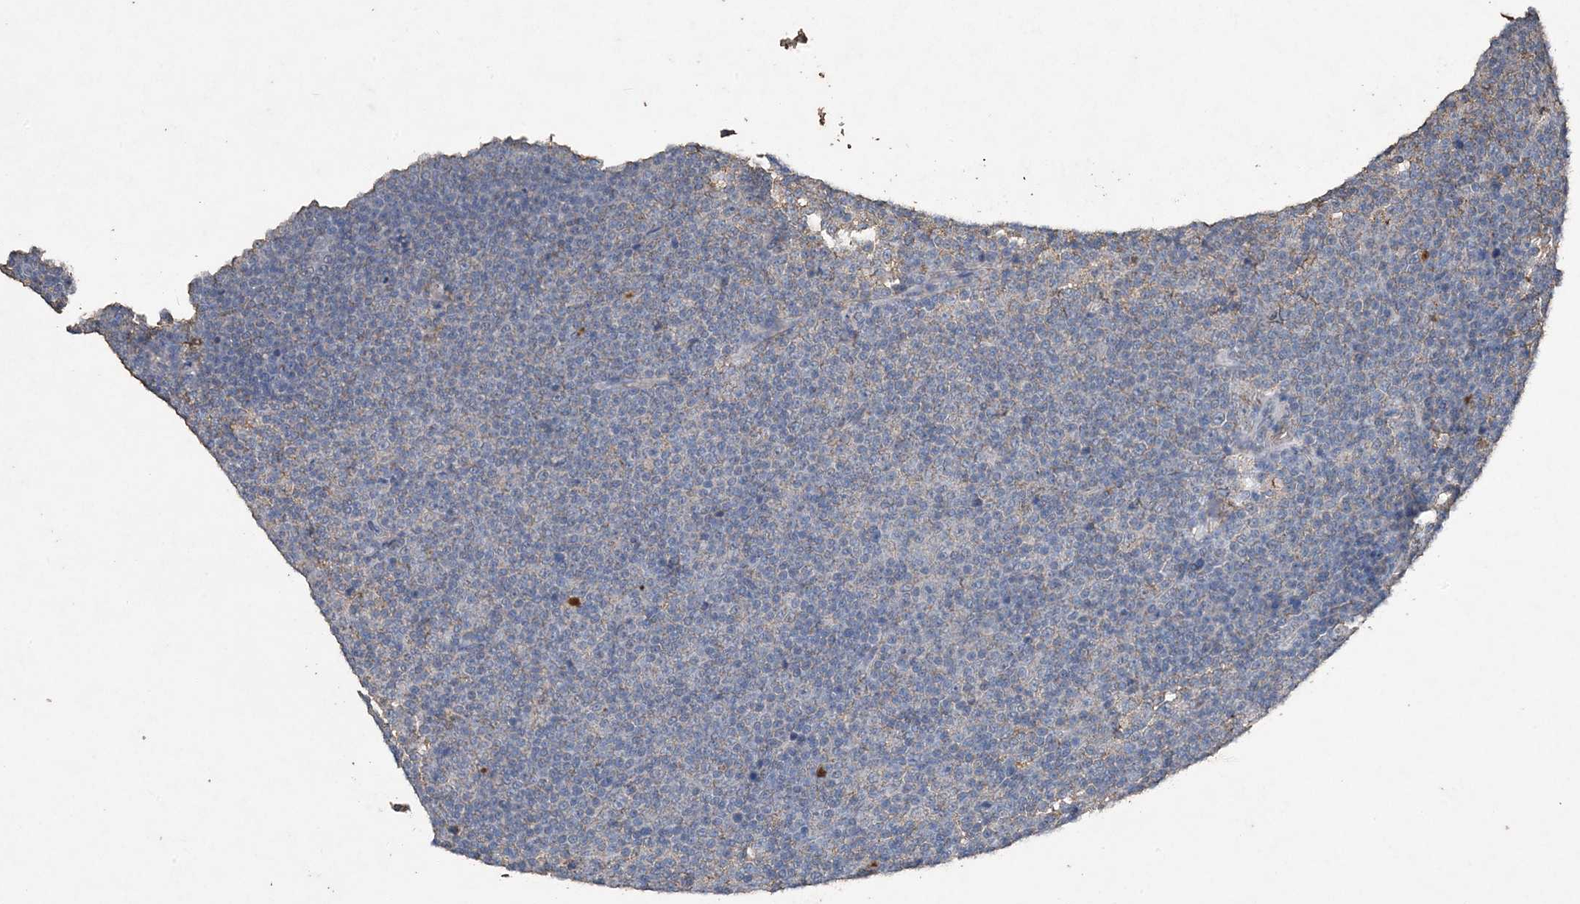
{"staining": {"intensity": "negative", "quantity": "none", "location": "none"}, "tissue": "lymphoma", "cell_type": "Tumor cells", "image_type": "cancer", "snomed": [{"axis": "morphology", "description": "Malignant lymphoma, non-Hodgkin's type, Low grade"}, {"axis": "topography", "description": "Lymph node"}], "caption": "Immunohistochemical staining of human low-grade malignant lymphoma, non-Hodgkin's type exhibits no significant expression in tumor cells.", "gene": "FCN3", "patient": {"sex": "female", "age": 67}}